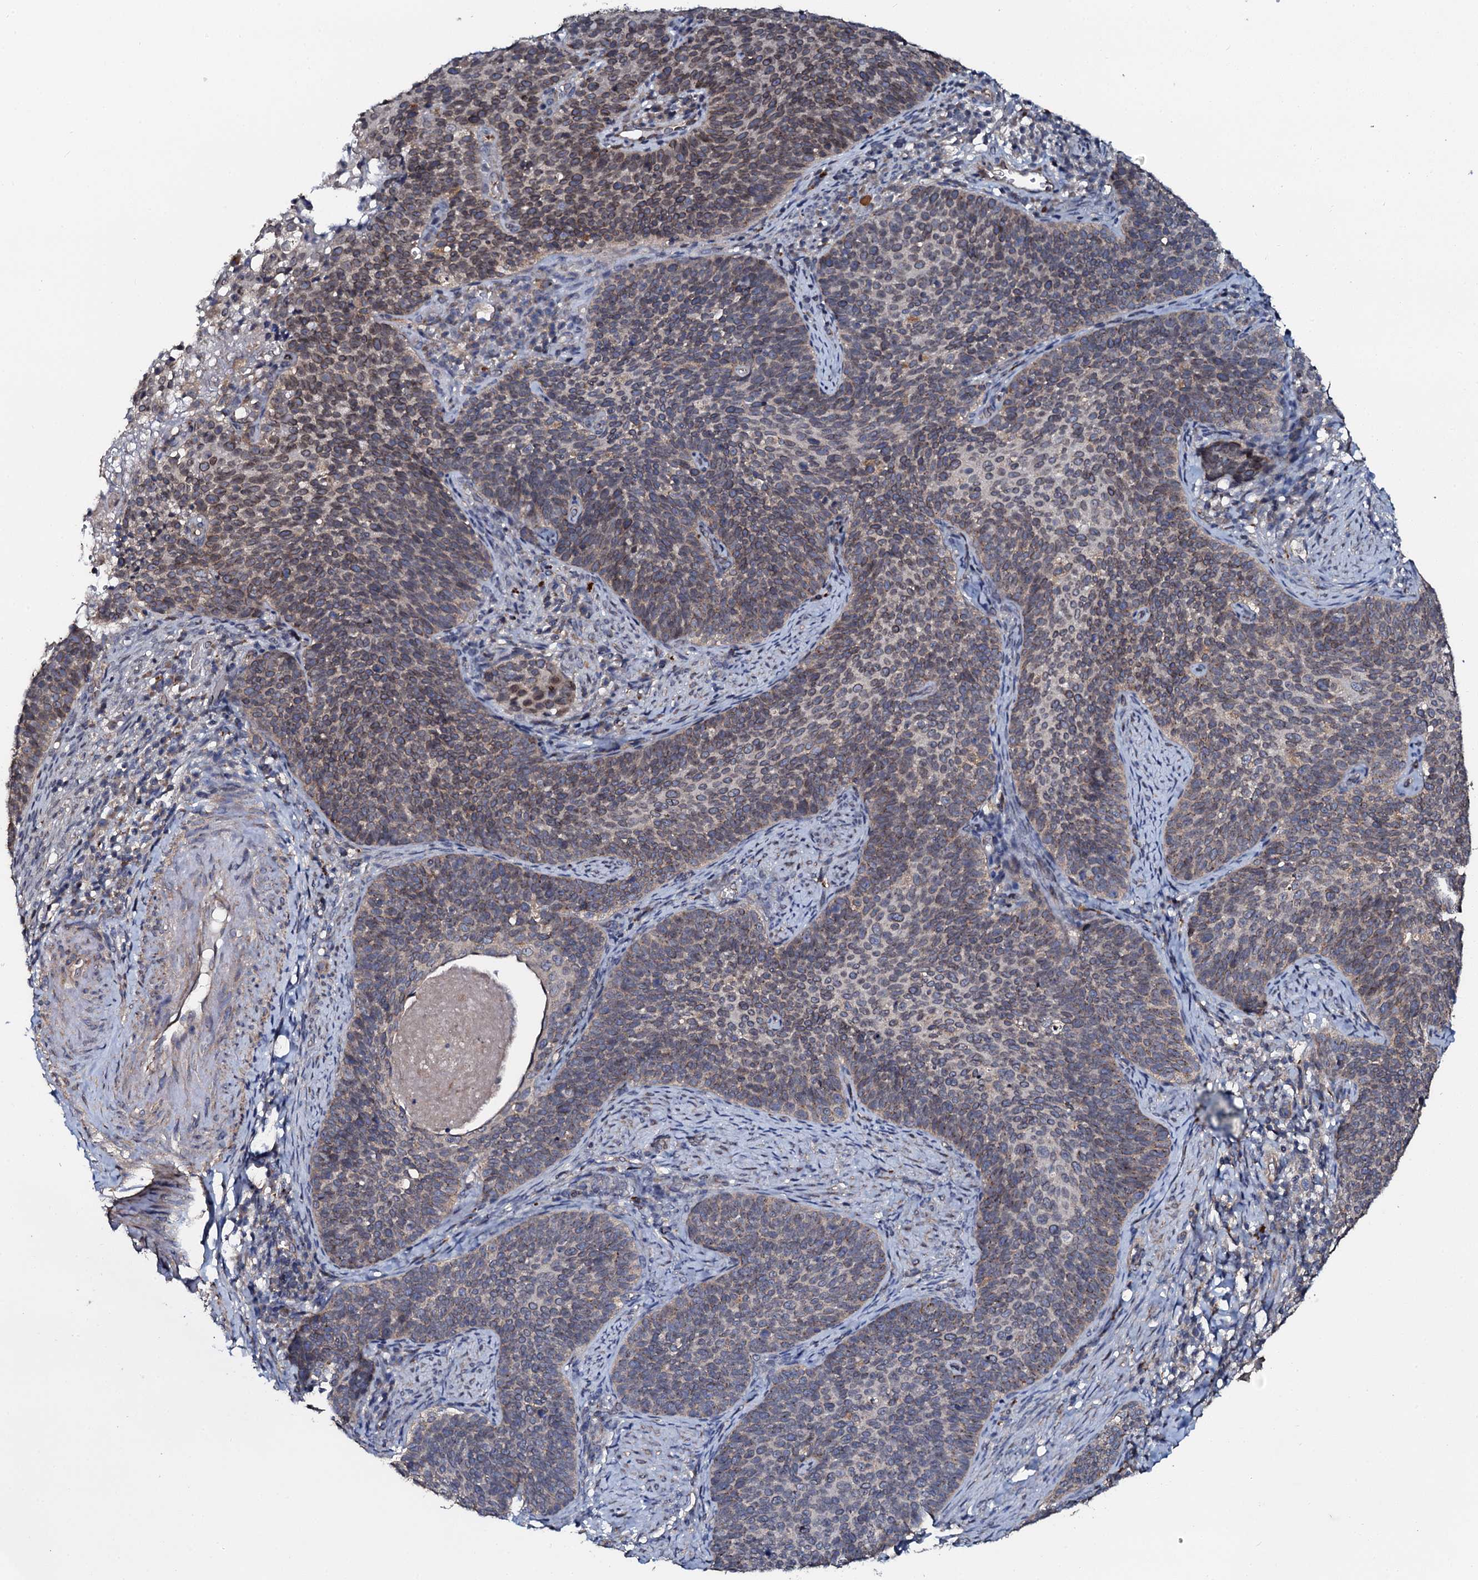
{"staining": {"intensity": "weak", "quantity": "25%-75%", "location": "cytoplasmic/membranous"}, "tissue": "cervical cancer", "cell_type": "Tumor cells", "image_type": "cancer", "snomed": [{"axis": "morphology", "description": "Normal tissue, NOS"}, {"axis": "morphology", "description": "Squamous cell carcinoma, NOS"}, {"axis": "topography", "description": "Cervix"}], "caption": "A micrograph of cervical cancer (squamous cell carcinoma) stained for a protein reveals weak cytoplasmic/membranous brown staining in tumor cells. (DAB = brown stain, brightfield microscopy at high magnification).", "gene": "GLCE", "patient": {"sex": "female", "age": 39}}